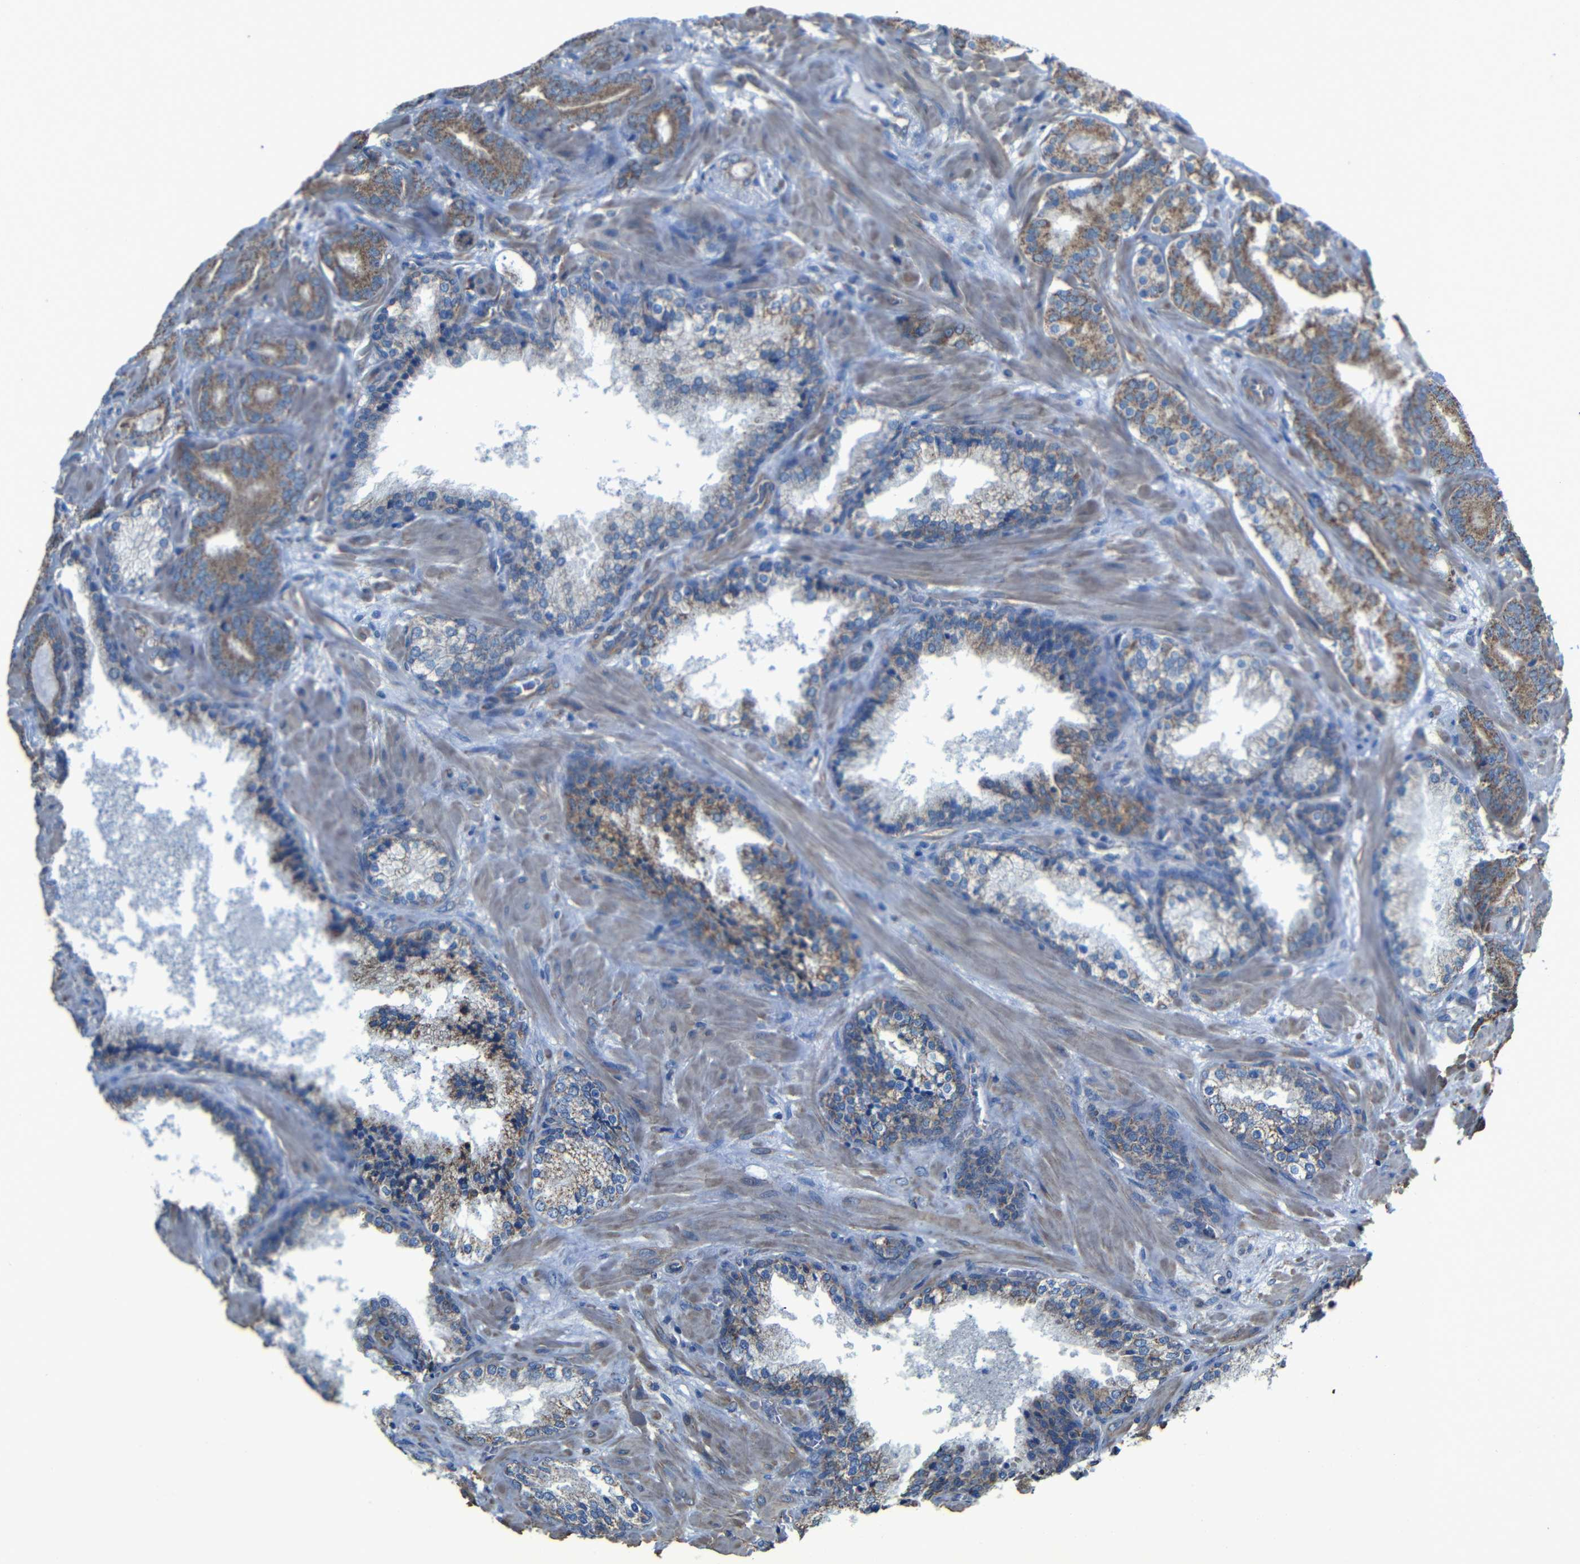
{"staining": {"intensity": "moderate", "quantity": ">75%", "location": "cytoplasmic/membranous"}, "tissue": "prostate cancer", "cell_type": "Tumor cells", "image_type": "cancer", "snomed": [{"axis": "morphology", "description": "Adenocarcinoma, Low grade"}, {"axis": "topography", "description": "Prostate"}], "caption": "Moderate cytoplasmic/membranous staining for a protein is appreciated in about >75% of tumor cells of prostate adenocarcinoma (low-grade) using immunohistochemistry.", "gene": "INTS6L", "patient": {"sex": "male", "age": 63}}